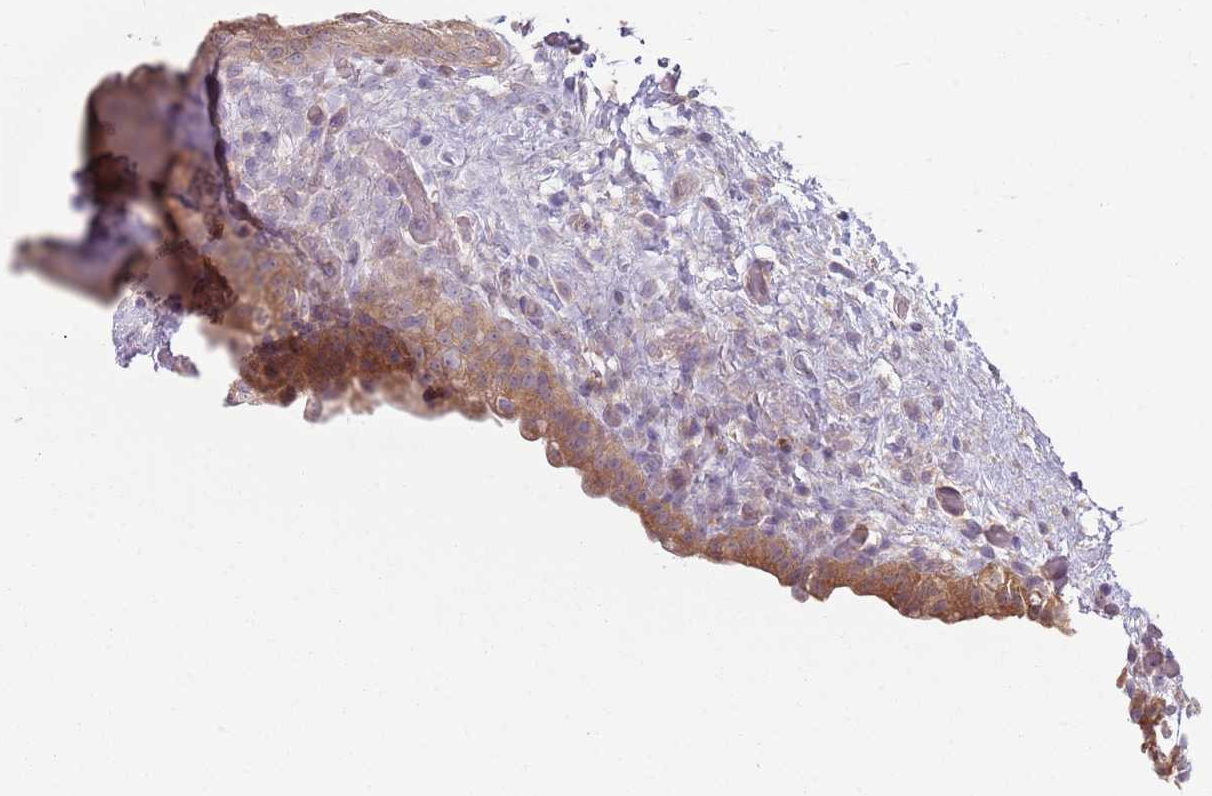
{"staining": {"intensity": "moderate", "quantity": ">75%", "location": "cytoplasmic/membranous"}, "tissue": "urinary bladder", "cell_type": "Urothelial cells", "image_type": "normal", "snomed": [{"axis": "morphology", "description": "Normal tissue, NOS"}, {"axis": "topography", "description": "Urinary bladder"}], "caption": "Urothelial cells reveal medium levels of moderate cytoplasmic/membranous staining in about >75% of cells in normal urinary bladder. The staining was performed using DAB to visualize the protein expression in brown, while the nuclei were stained in blue with hematoxylin (Magnification: 20x).", "gene": "COQ5", "patient": {"sex": "male", "age": 69}}